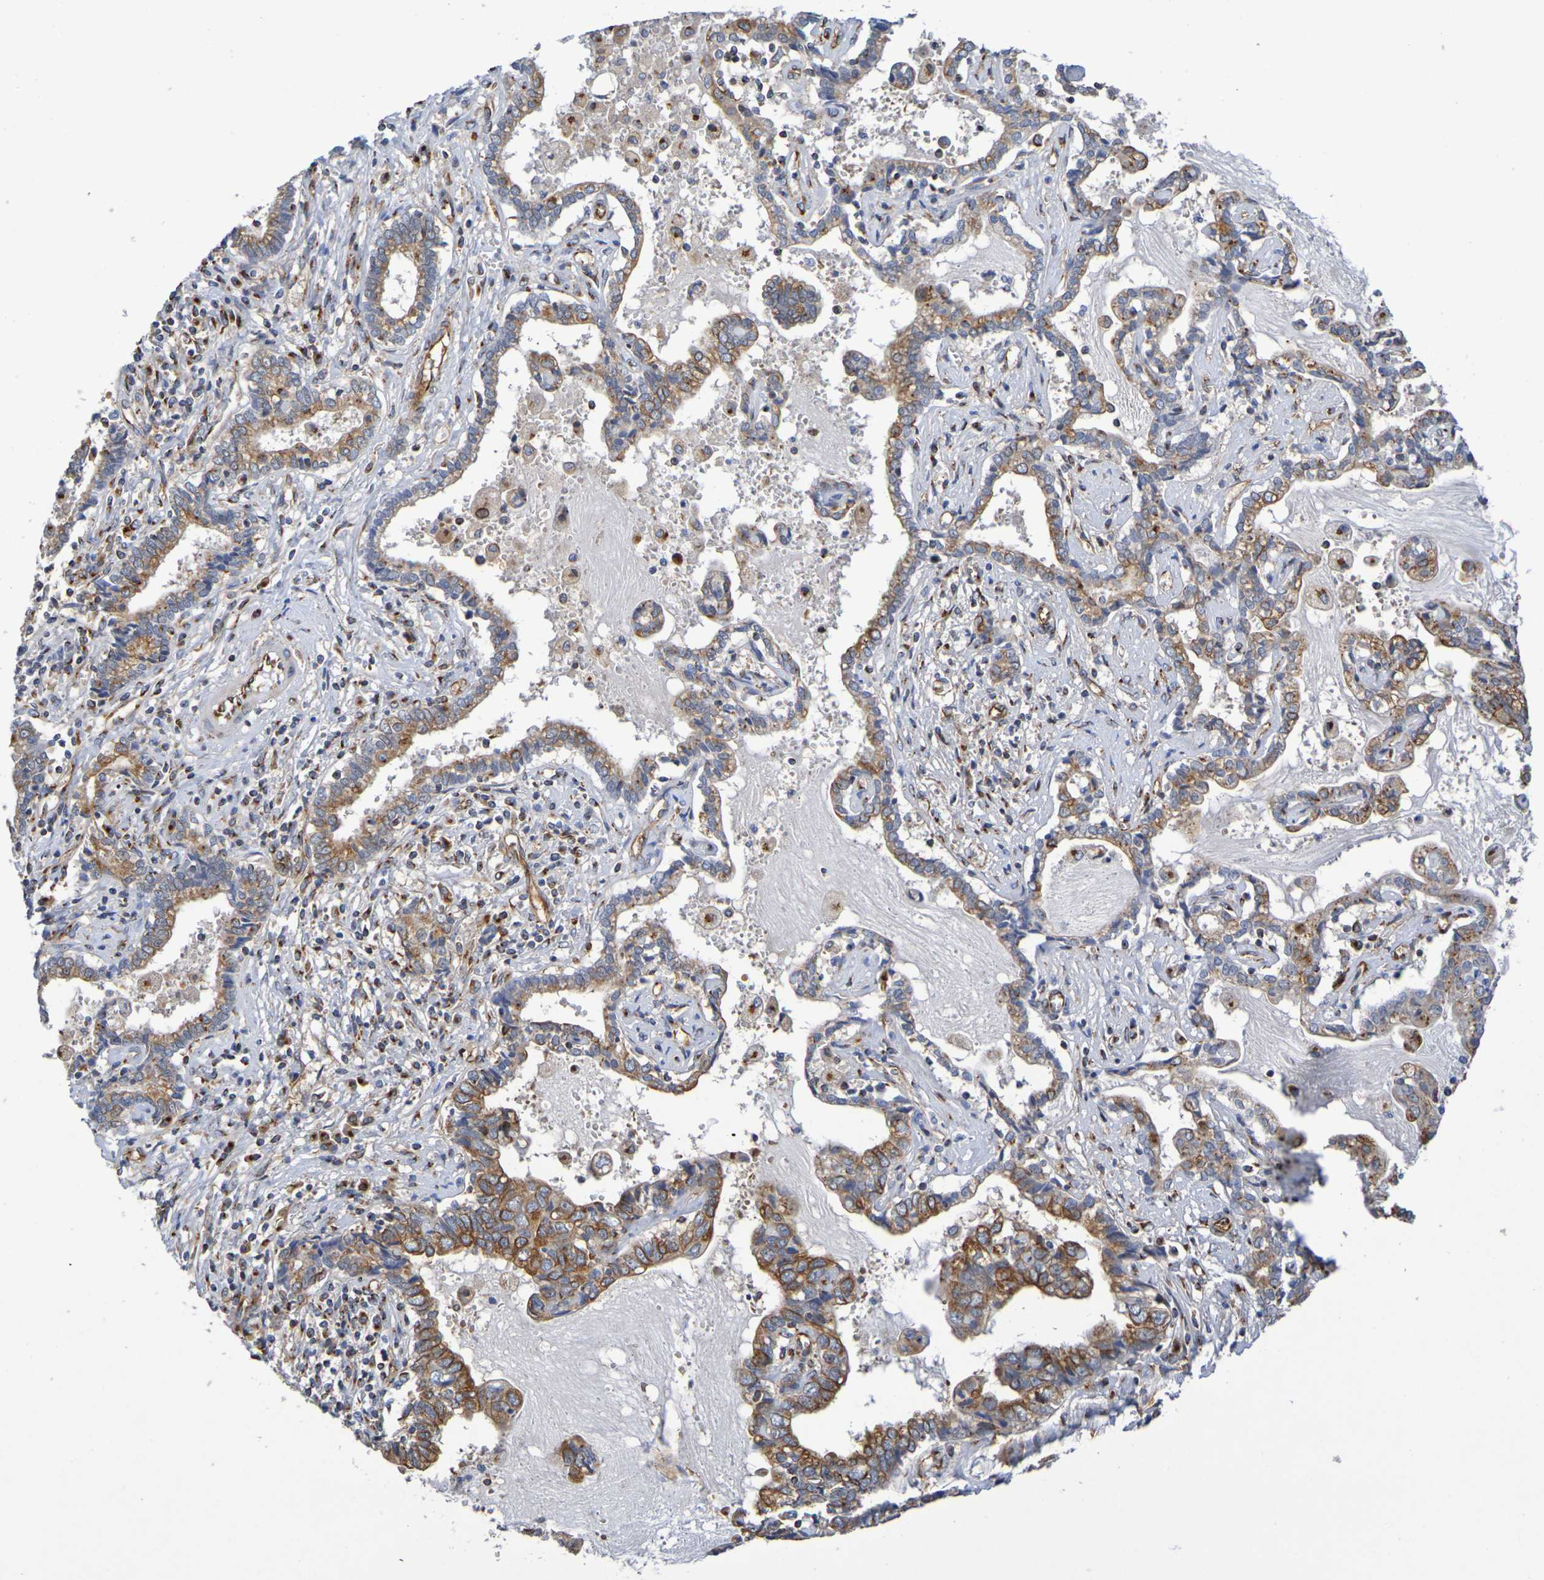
{"staining": {"intensity": "moderate", "quantity": ">75%", "location": "cytoplasmic/membranous"}, "tissue": "liver cancer", "cell_type": "Tumor cells", "image_type": "cancer", "snomed": [{"axis": "morphology", "description": "Cholangiocarcinoma"}, {"axis": "topography", "description": "Liver"}], "caption": "Liver cancer (cholangiocarcinoma) tissue displays moderate cytoplasmic/membranous positivity in approximately >75% of tumor cells, visualized by immunohistochemistry.", "gene": "DCP2", "patient": {"sex": "male", "age": 57}}